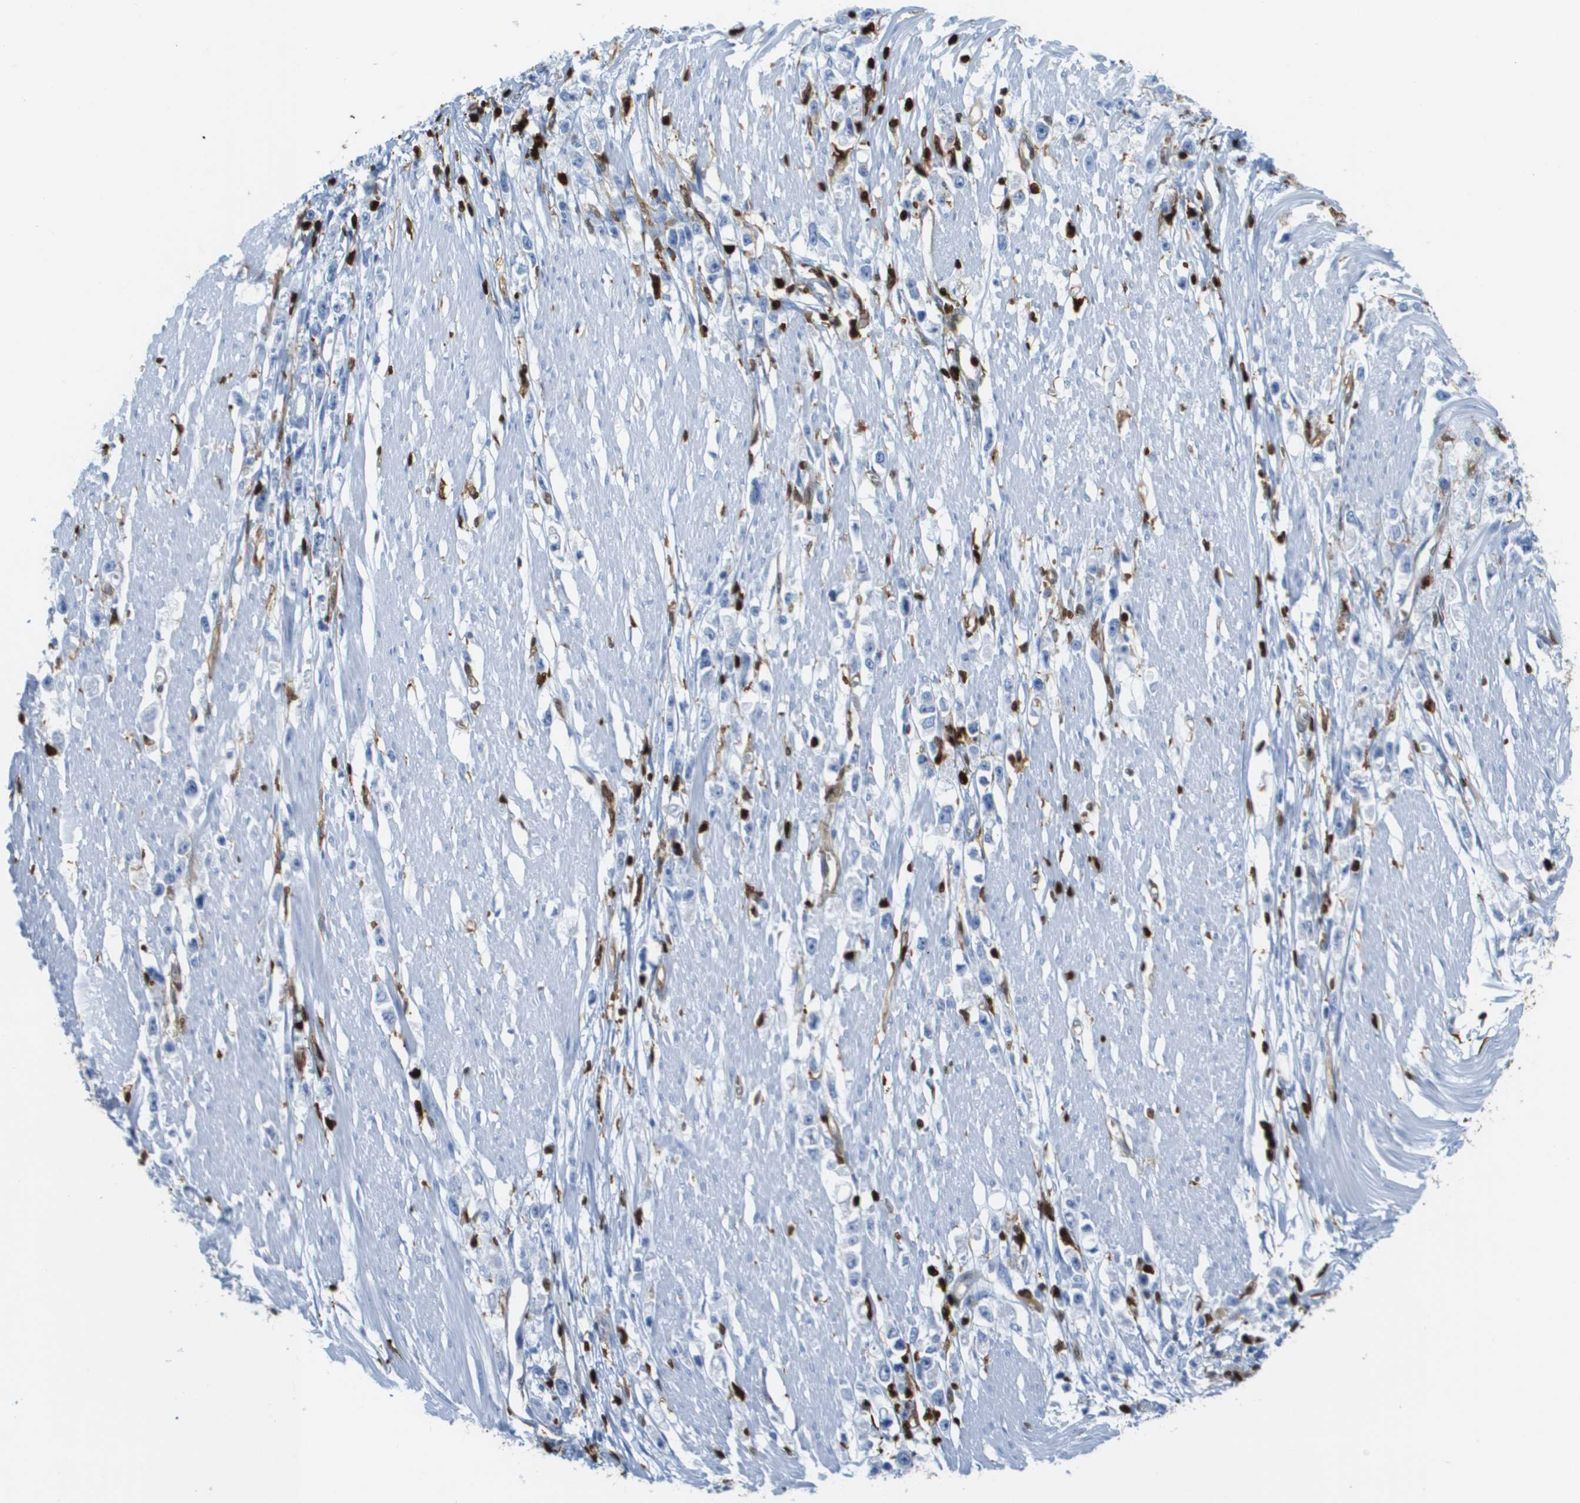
{"staining": {"intensity": "negative", "quantity": "none", "location": "none"}, "tissue": "stomach cancer", "cell_type": "Tumor cells", "image_type": "cancer", "snomed": [{"axis": "morphology", "description": "Adenocarcinoma, NOS"}, {"axis": "topography", "description": "Stomach"}], "caption": "Immunohistochemical staining of adenocarcinoma (stomach) shows no significant staining in tumor cells. (Stains: DAB (3,3'-diaminobenzidine) immunohistochemistry with hematoxylin counter stain, Microscopy: brightfield microscopy at high magnification).", "gene": "DOCK5", "patient": {"sex": "female", "age": 59}}